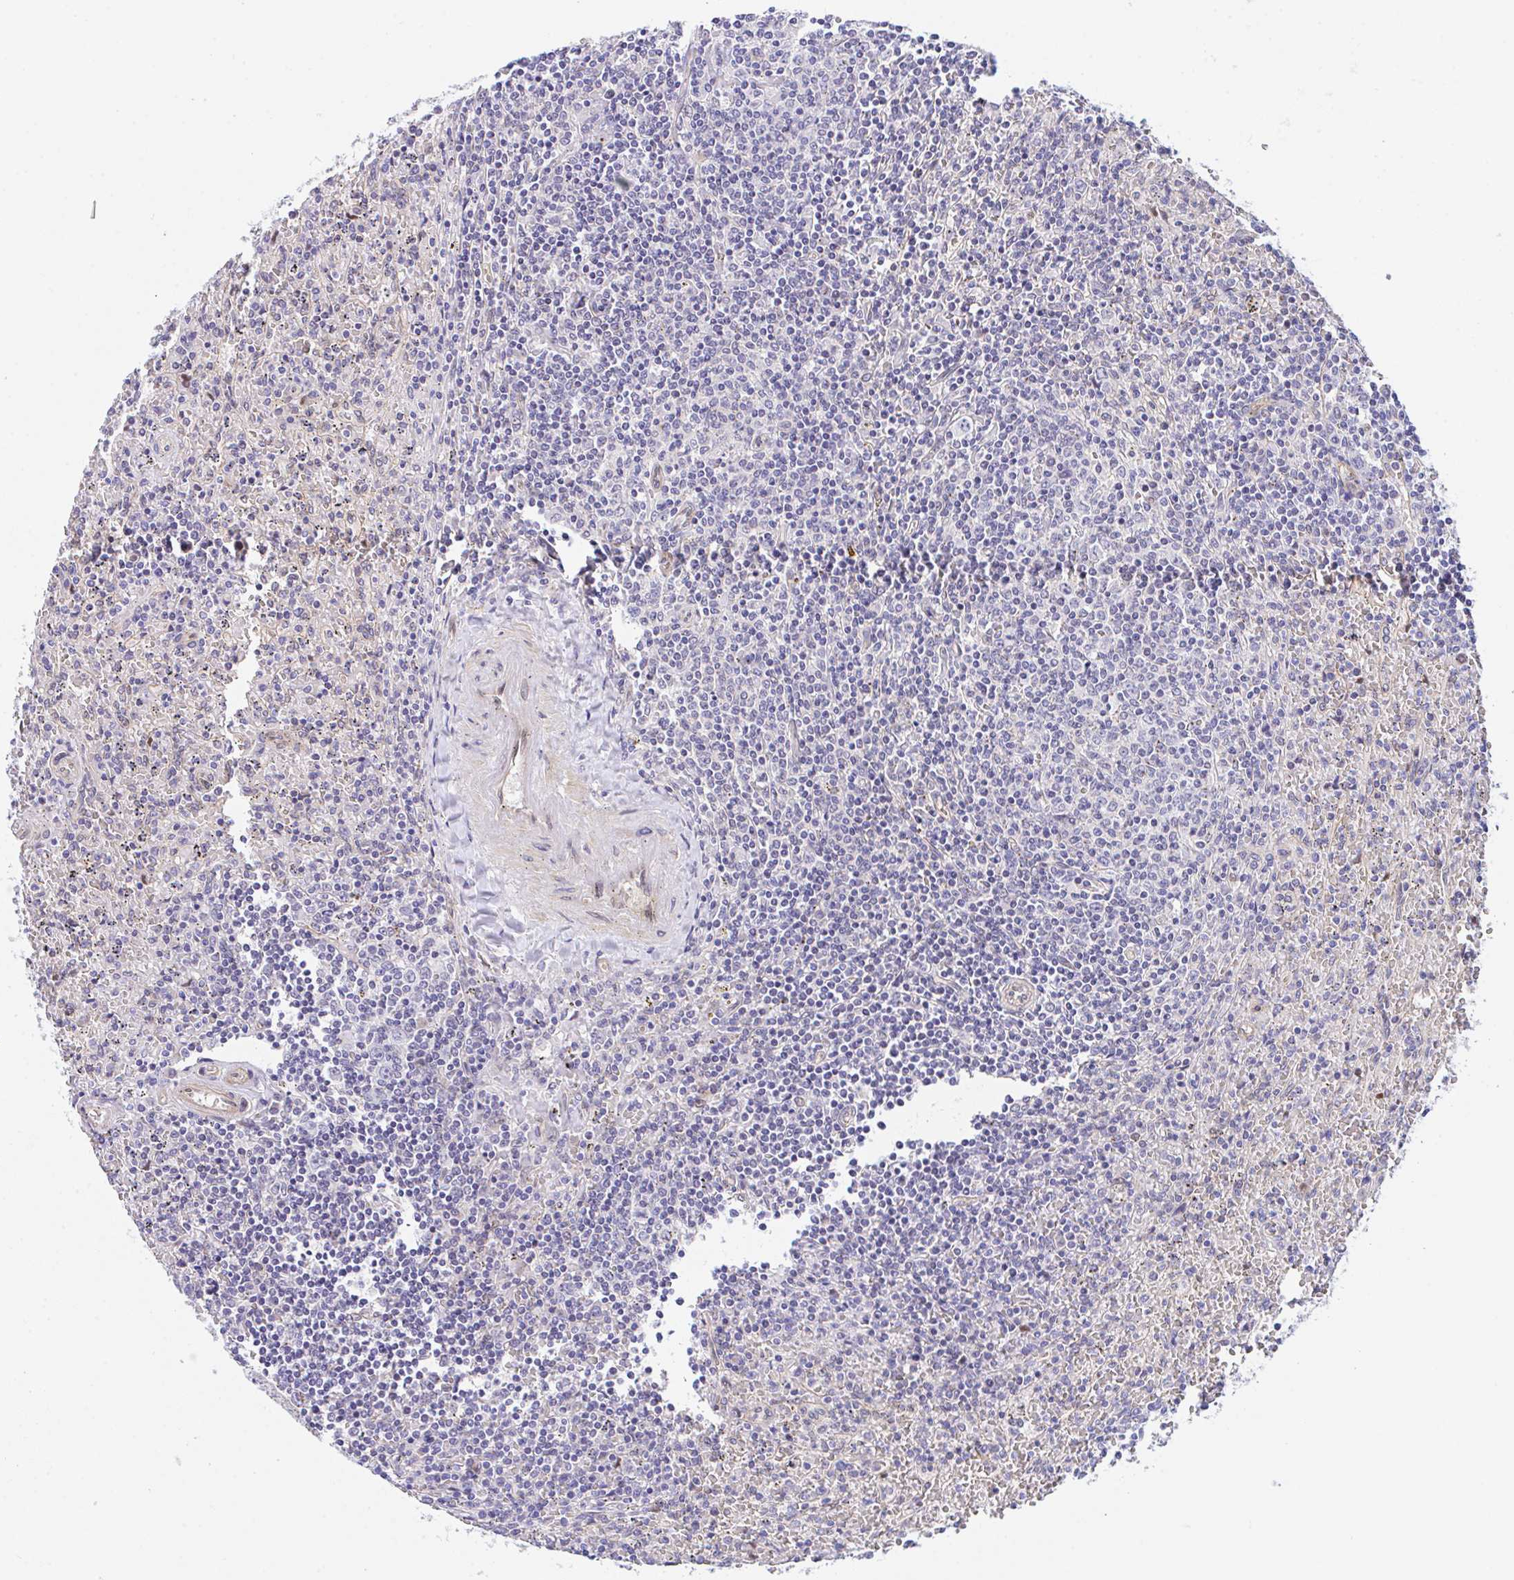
{"staining": {"intensity": "negative", "quantity": "none", "location": "none"}, "tissue": "lymphoma", "cell_type": "Tumor cells", "image_type": "cancer", "snomed": [{"axis": "morphology", "description": "Malignant lymphoma, non-Hodgkin's type, Low grade"}, {"axis": "topography", "description": "Spleen"}], "caption": "The immunohistochemistry (IHC) histopathology image has no significant expression in tumor cells of lymphoma tissue. (Stains: DAB immunohistochemistry with hematoxylin counter stain, Microscopy: brightfield microscopy at high magnification).", "gene": "ZBED3", "patient": {"sex": "female", "age": 64}}